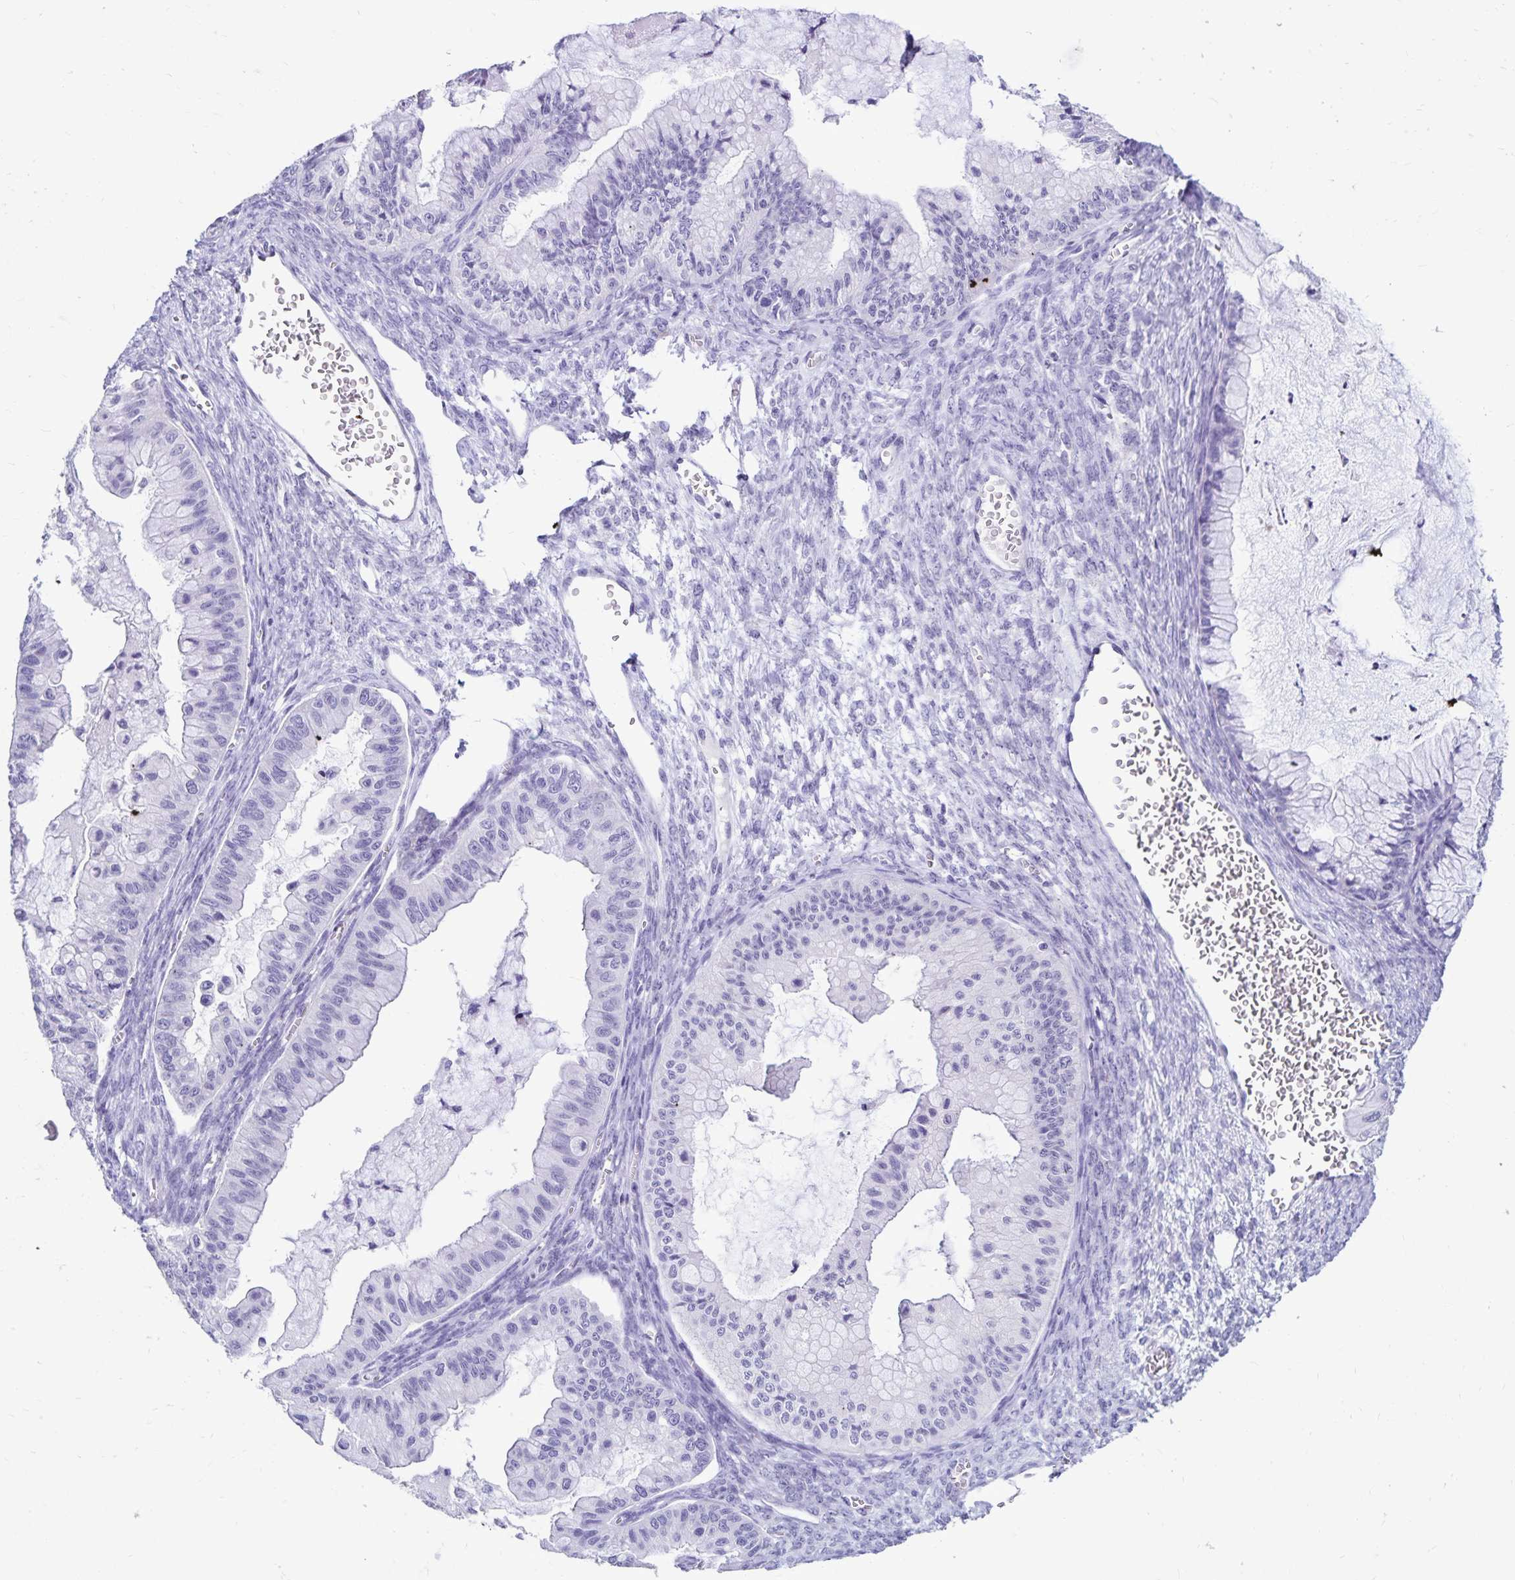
{"staining": {"intensity": "negative", "quantity": "none", "location": "none"}, "tissue": "ovarian cancer", "cell_type": "Tumor cells", "image_type": "cancer", "snomed": [{"axis": "morphology", "description": "Cystadenocarcinoma, mucinous, NOS"}, {"axis": "topography", "description": "Ovary"}], "caption": "Ovarian cancer (mucinous cystadenocarcinoma) stained for a protein using immunohistochemistry (IHC) reveals no expression tumor cells.", "gene": "FAM166C", "patient": {"sex": "female", "age": 72}}